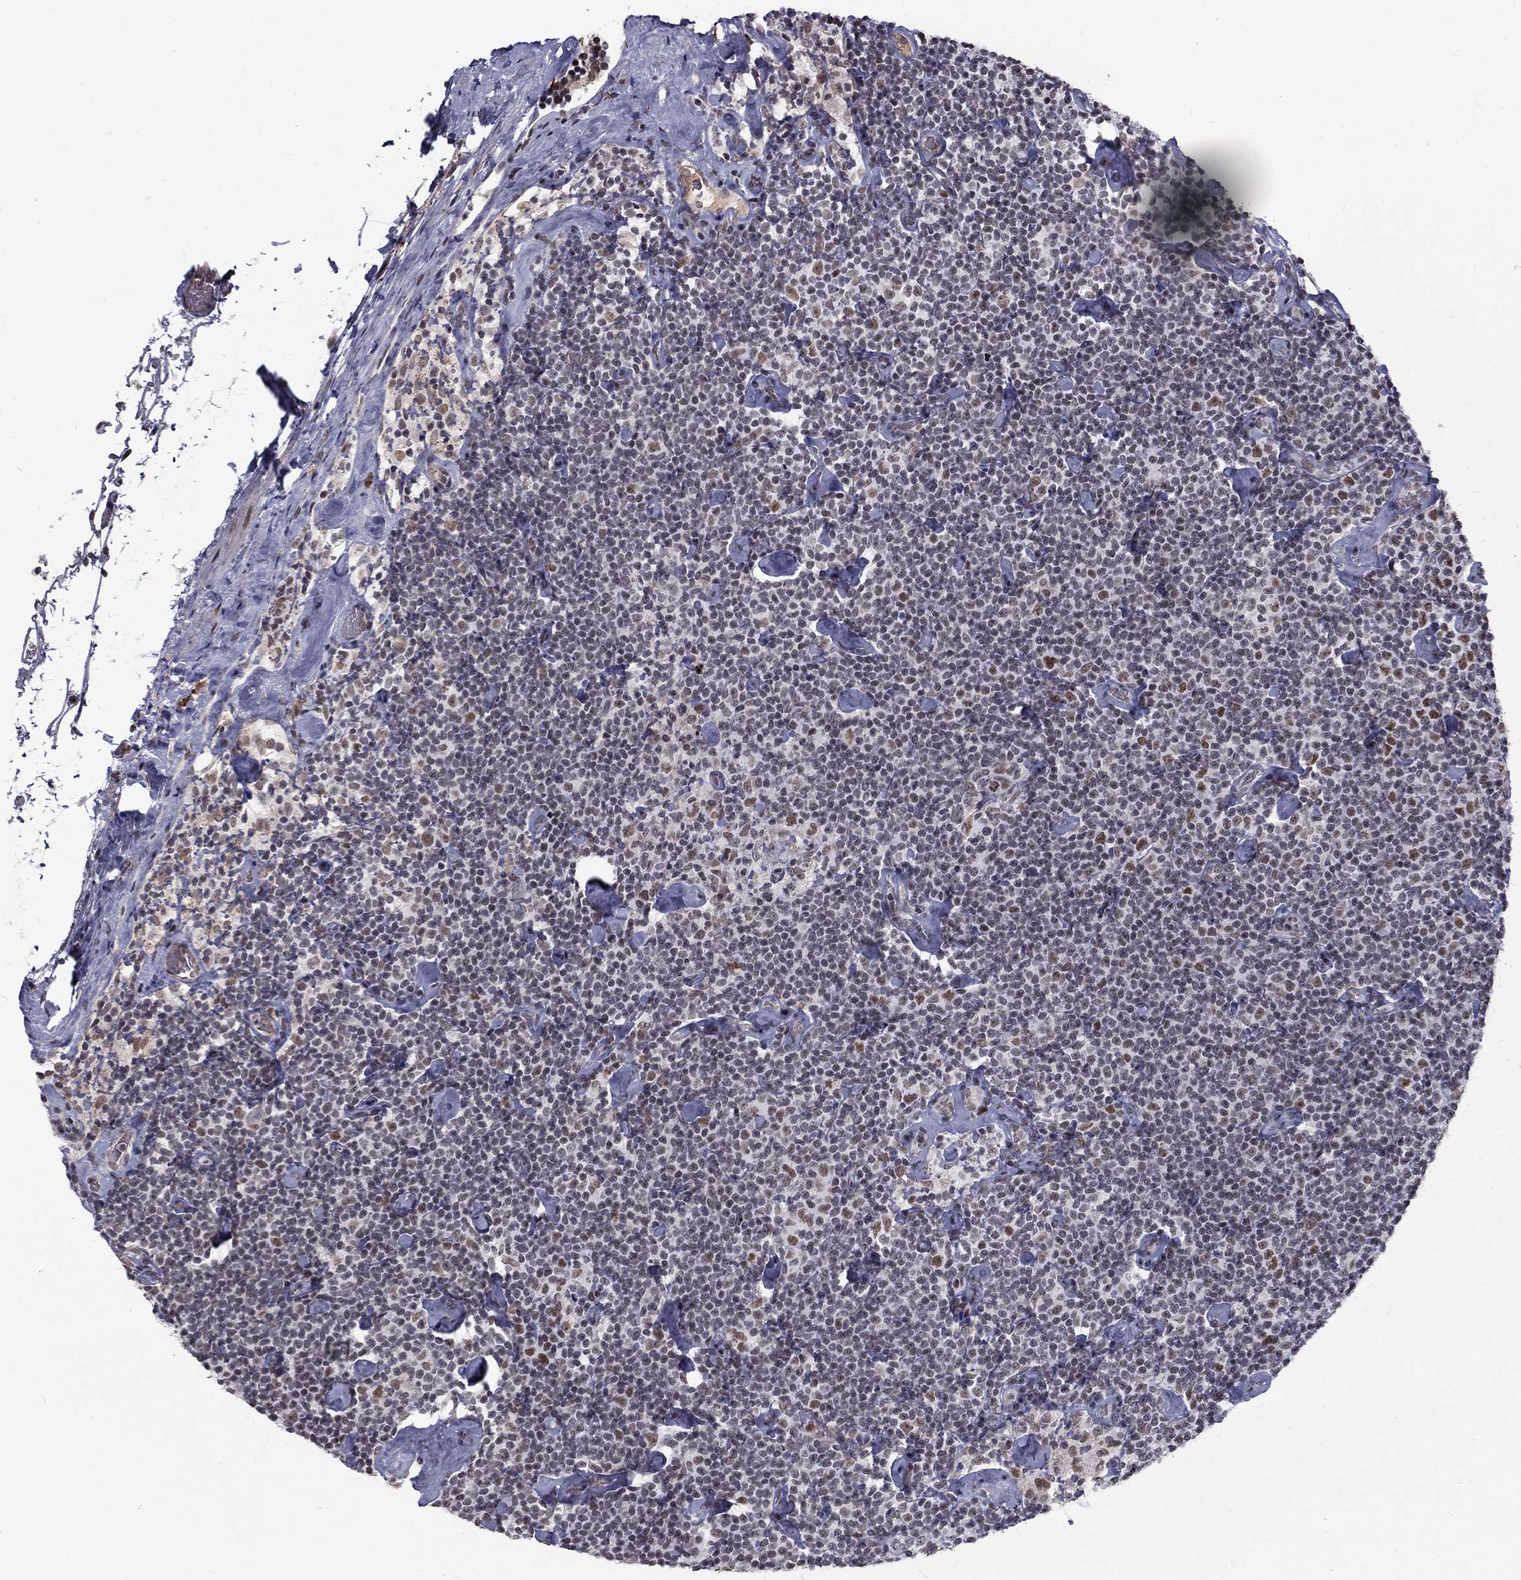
{"staining": {"intensity": "moderate", "quantity": "<25%", "location": "nuclear"}, "tissue": "lymphoma", "cell_type": "Tumor cells", "image_type": "cancer", "snomed": [{"axis": "morphology", "description": "Malignant lymphoma, non-Hodgkin's type, Low grade"}, {"axis": "topography", "description": "Lymph node"}], "caption": "Protein staining of malignant lymphoma, non-Hodgkin's type (low-grade) tissue exhibits moderate nuclear staining in approximately <25% of tumor cells.", "gene": "TCEAL1", "patient": {"sex": "male", "age": 81}}